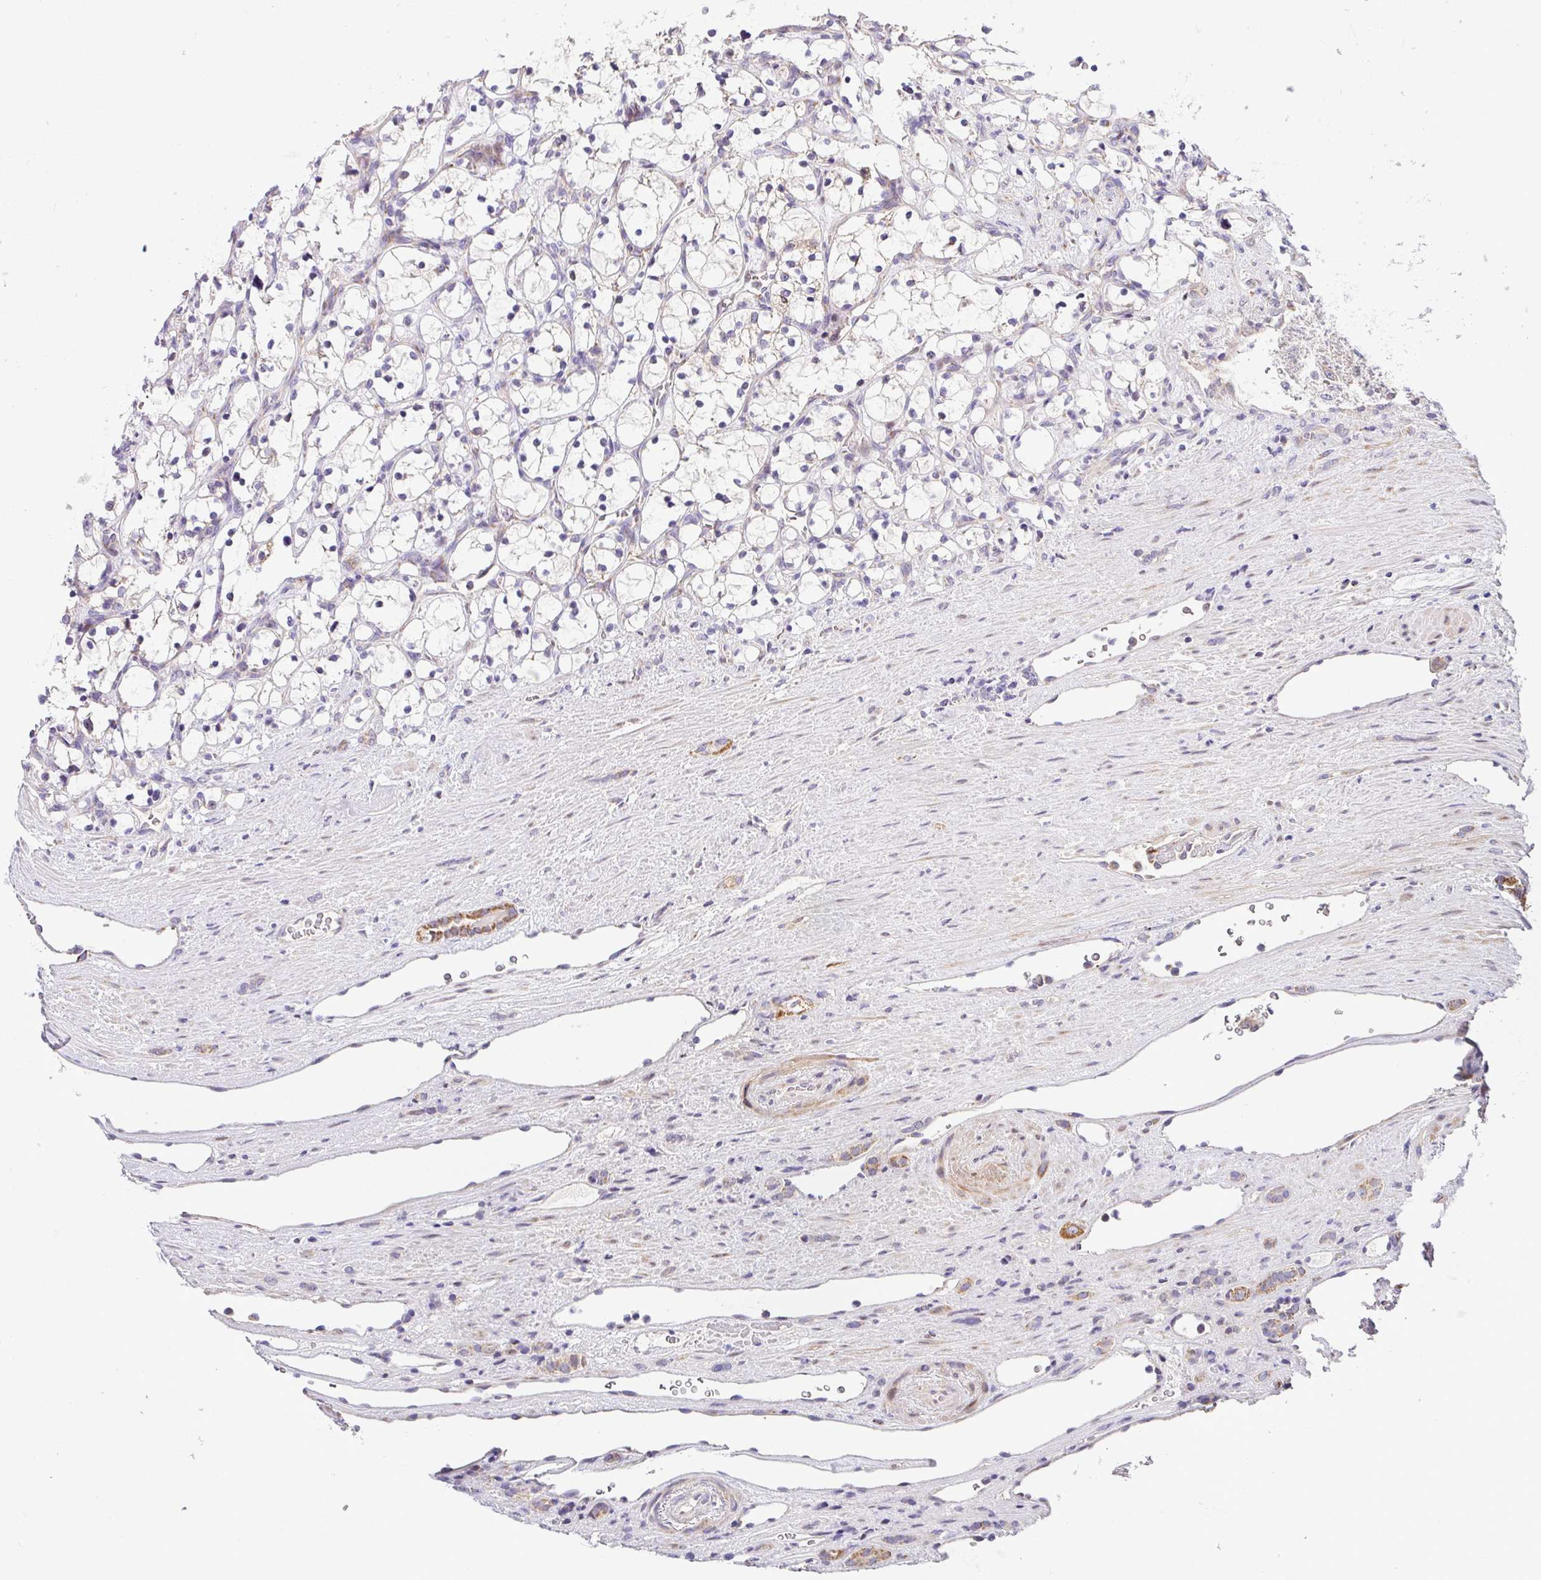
{"staining": {"intensity": "negative", "quantity": "none", "location": "none"}, "tissue": "renal cancer", "cell_type": "Tumor cells", "image_type": "cancer", "snomed": [{"axis": "morphology", "description": "Adenocarcinoma, NOS"}, {"axis": "topography", "description": "Kidney"}], "caption": "Immunohistochemical staining of renal adenocarcinoma displays no significant expression in tumor cells.", "gene": "SARS2", "patient": {"sex": "female", "age": 69}}